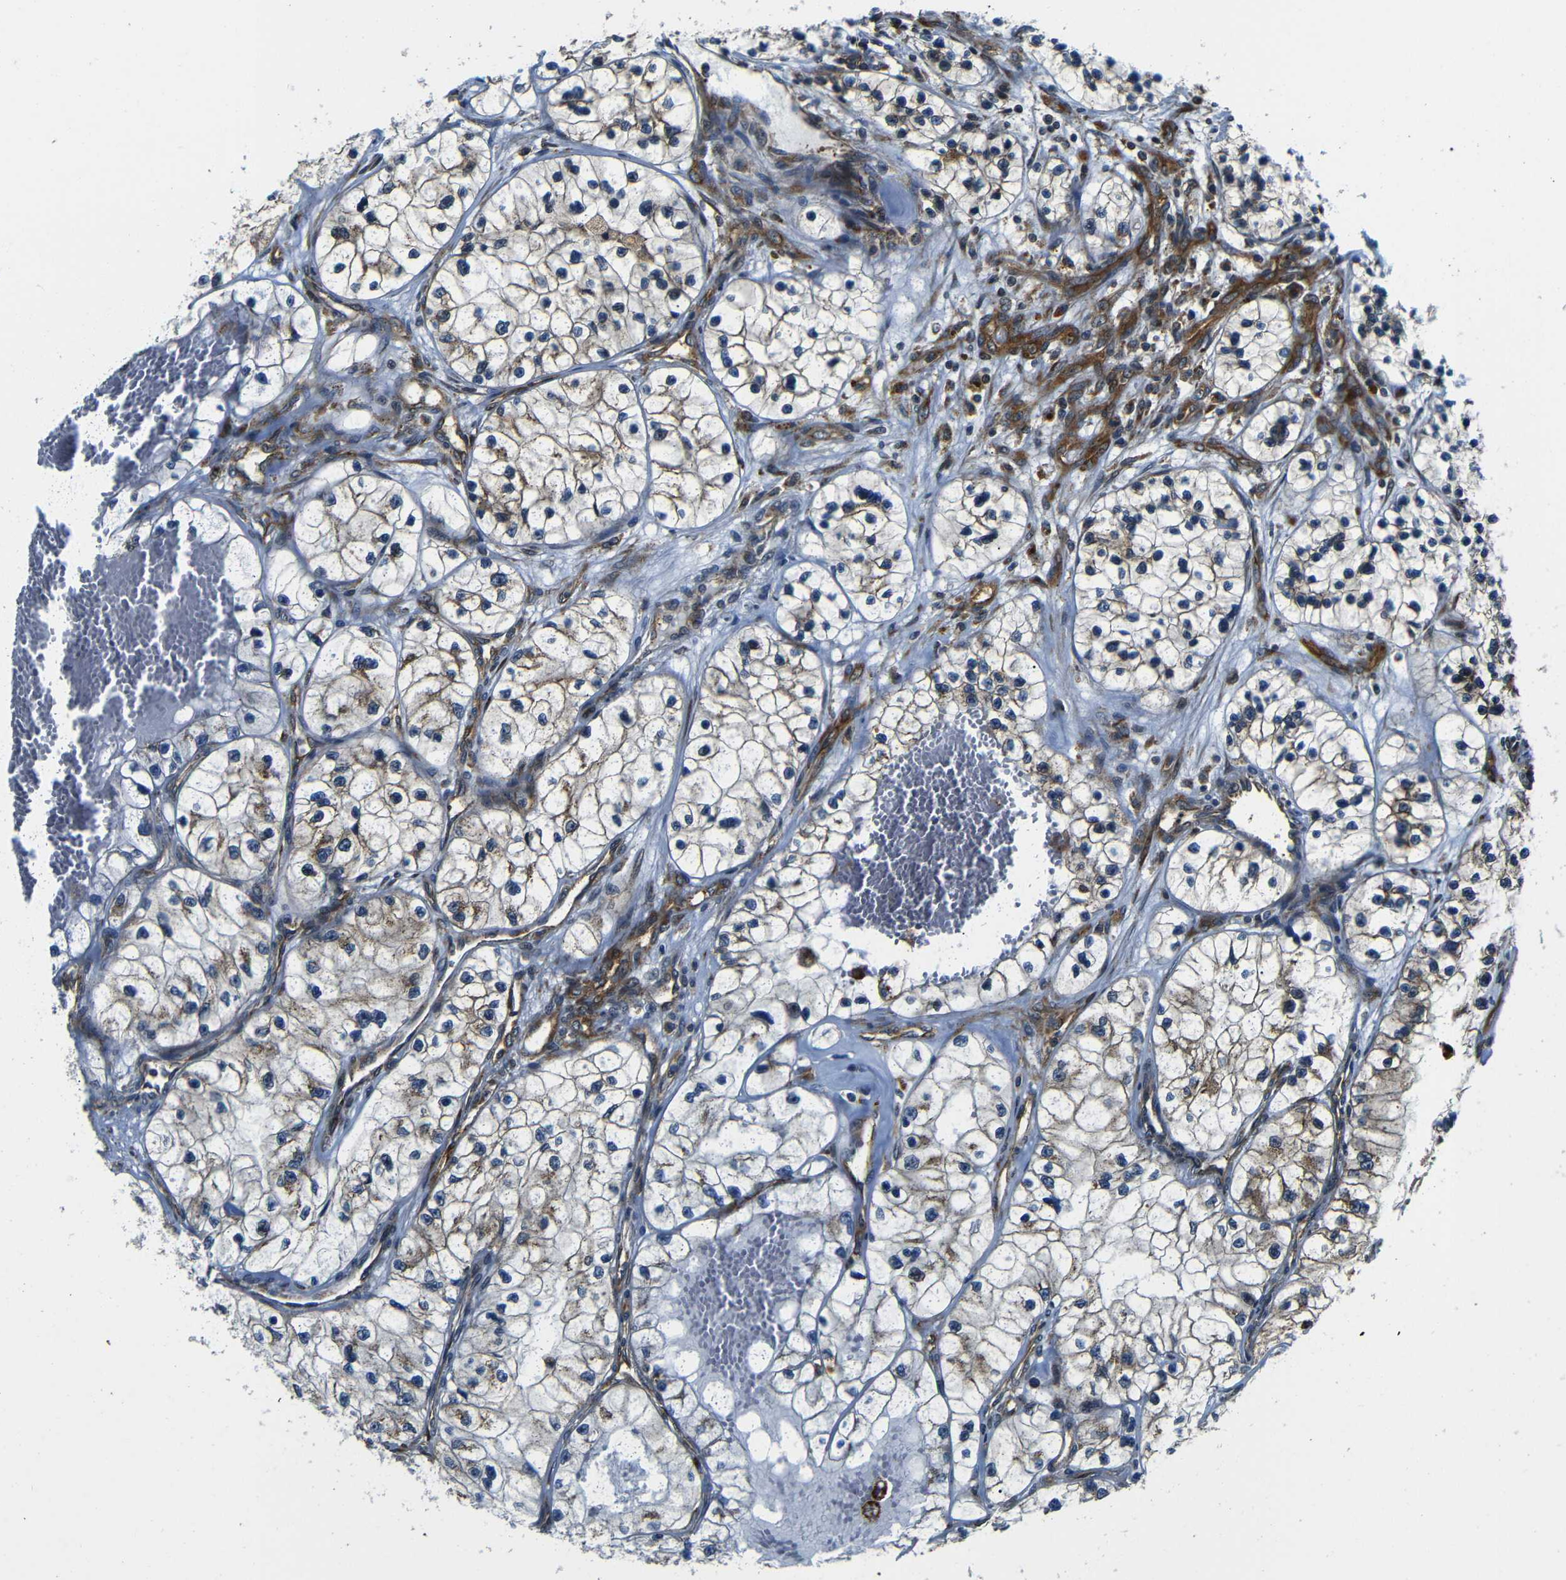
{"staining": {"intensity": "weak", "quantity": "<25%", "location": "cytoplasmic/membranous"}, "tissue": "renal cancer", "cell_type": "Tumor cells", "image_type": "cancer", "snomed": [{"axis": "morphology", "description": "Adenocarcinoma, NOS"}, {"axis": "topography", "description": "Kidney"}], "caption": "Immunohistochemical staining of human renal adenocarcinoma demonstrates no significant staining in tumor cells.", "gene": "ABCE1", "patient": {"sex": "female", "age": 57}}